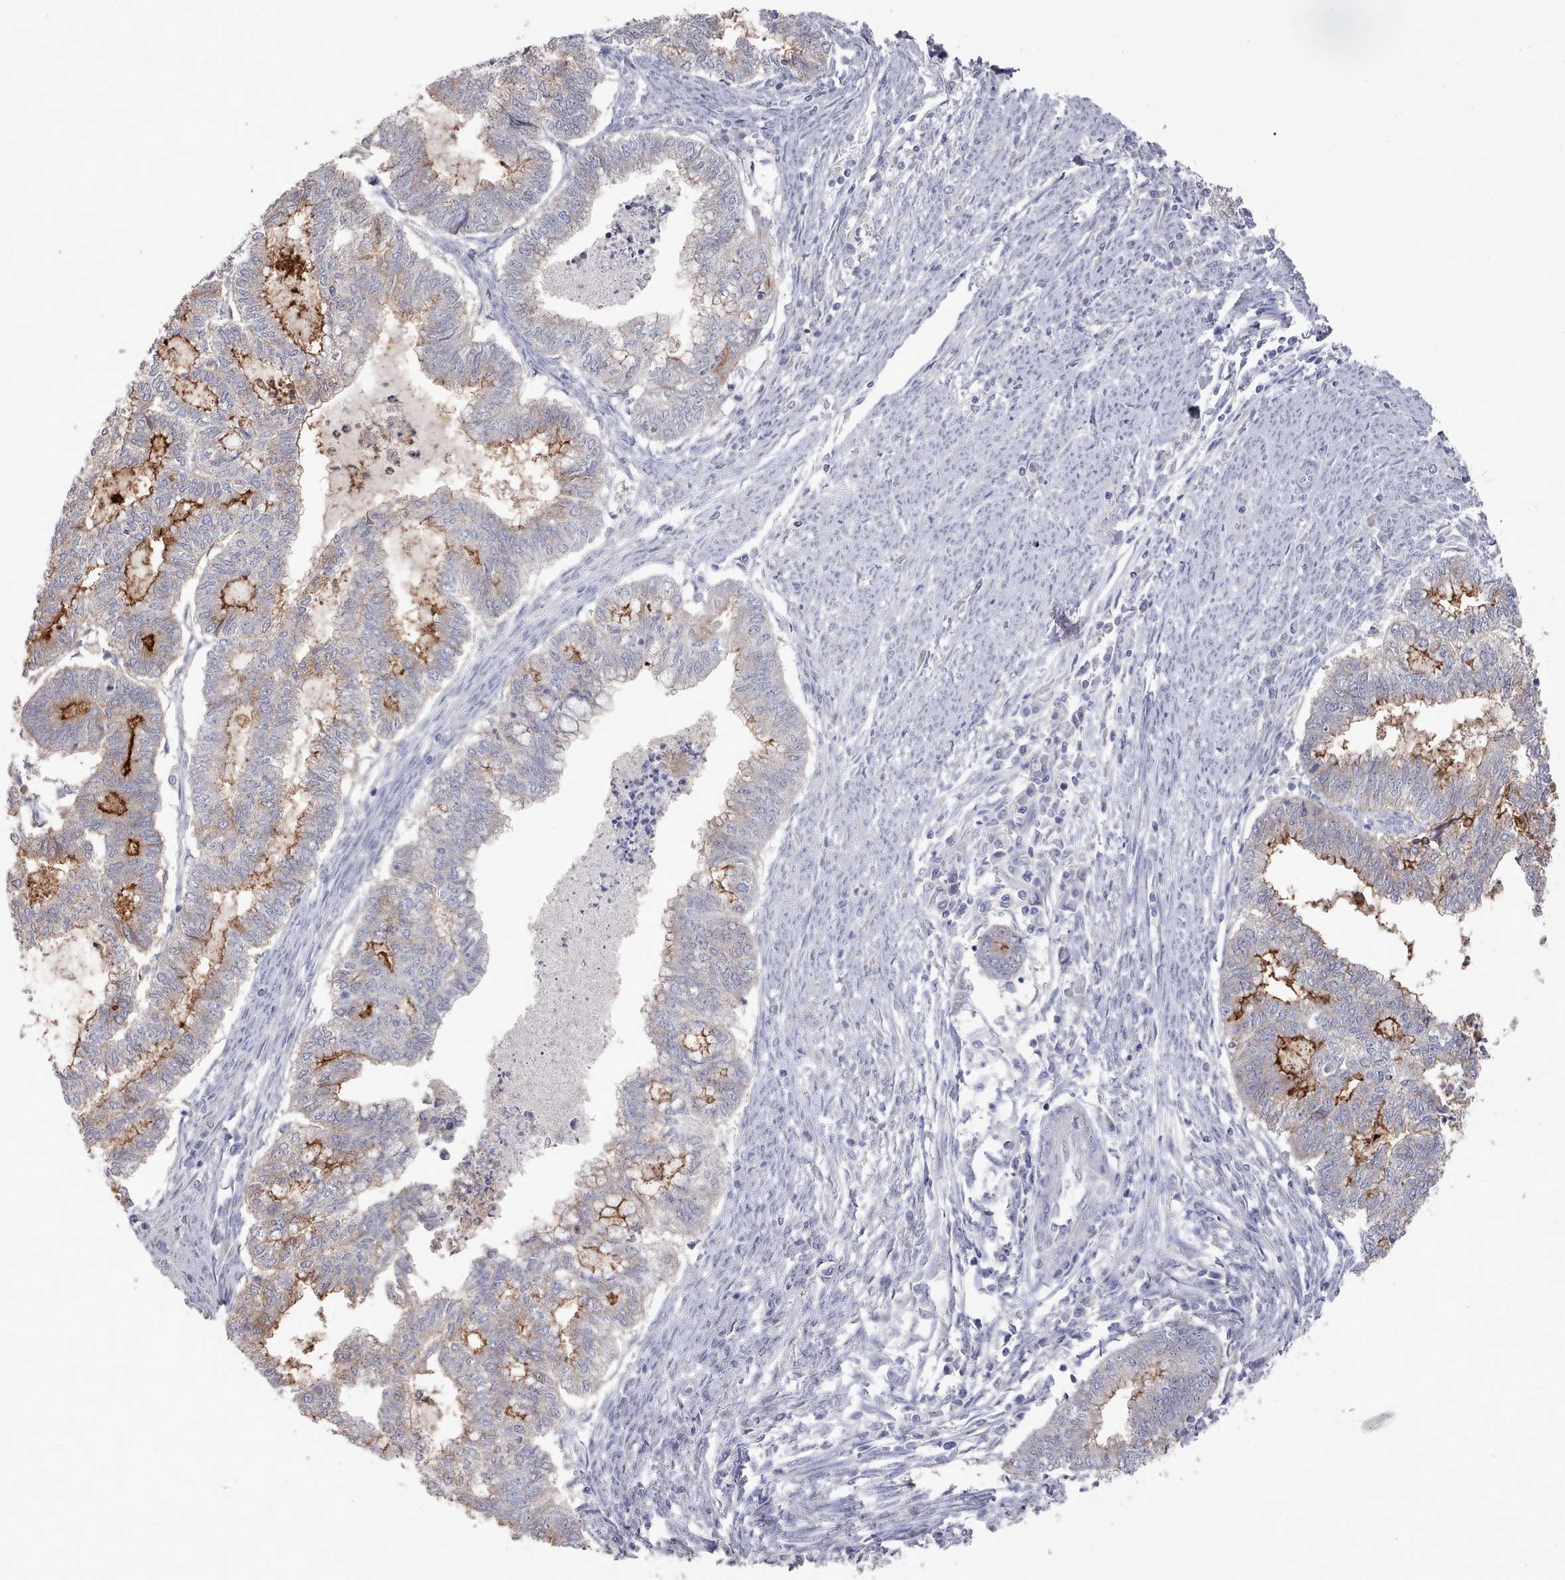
{"staining": {"intensity": "strong", "quantity": "25%-75%", "location": "cytoplasmic/membranous"}, "tissue": "endometrial cancer", "cell_type": "Tumor cells", "image_type": "cancer", "snomed": [{"axis": "morphology", "description": "Adenocarcinoma, NOS"}, {"axis": "topography", "description": "Endometrium"}], "caption": "Brown immunohistochemical staining in endometrial cancer reveals strong cytoplasmic/membranous expression in about 25%-75% of tumor cells.", "gene": "PROM2", "patient": {"sex": "female", "age": 79}}